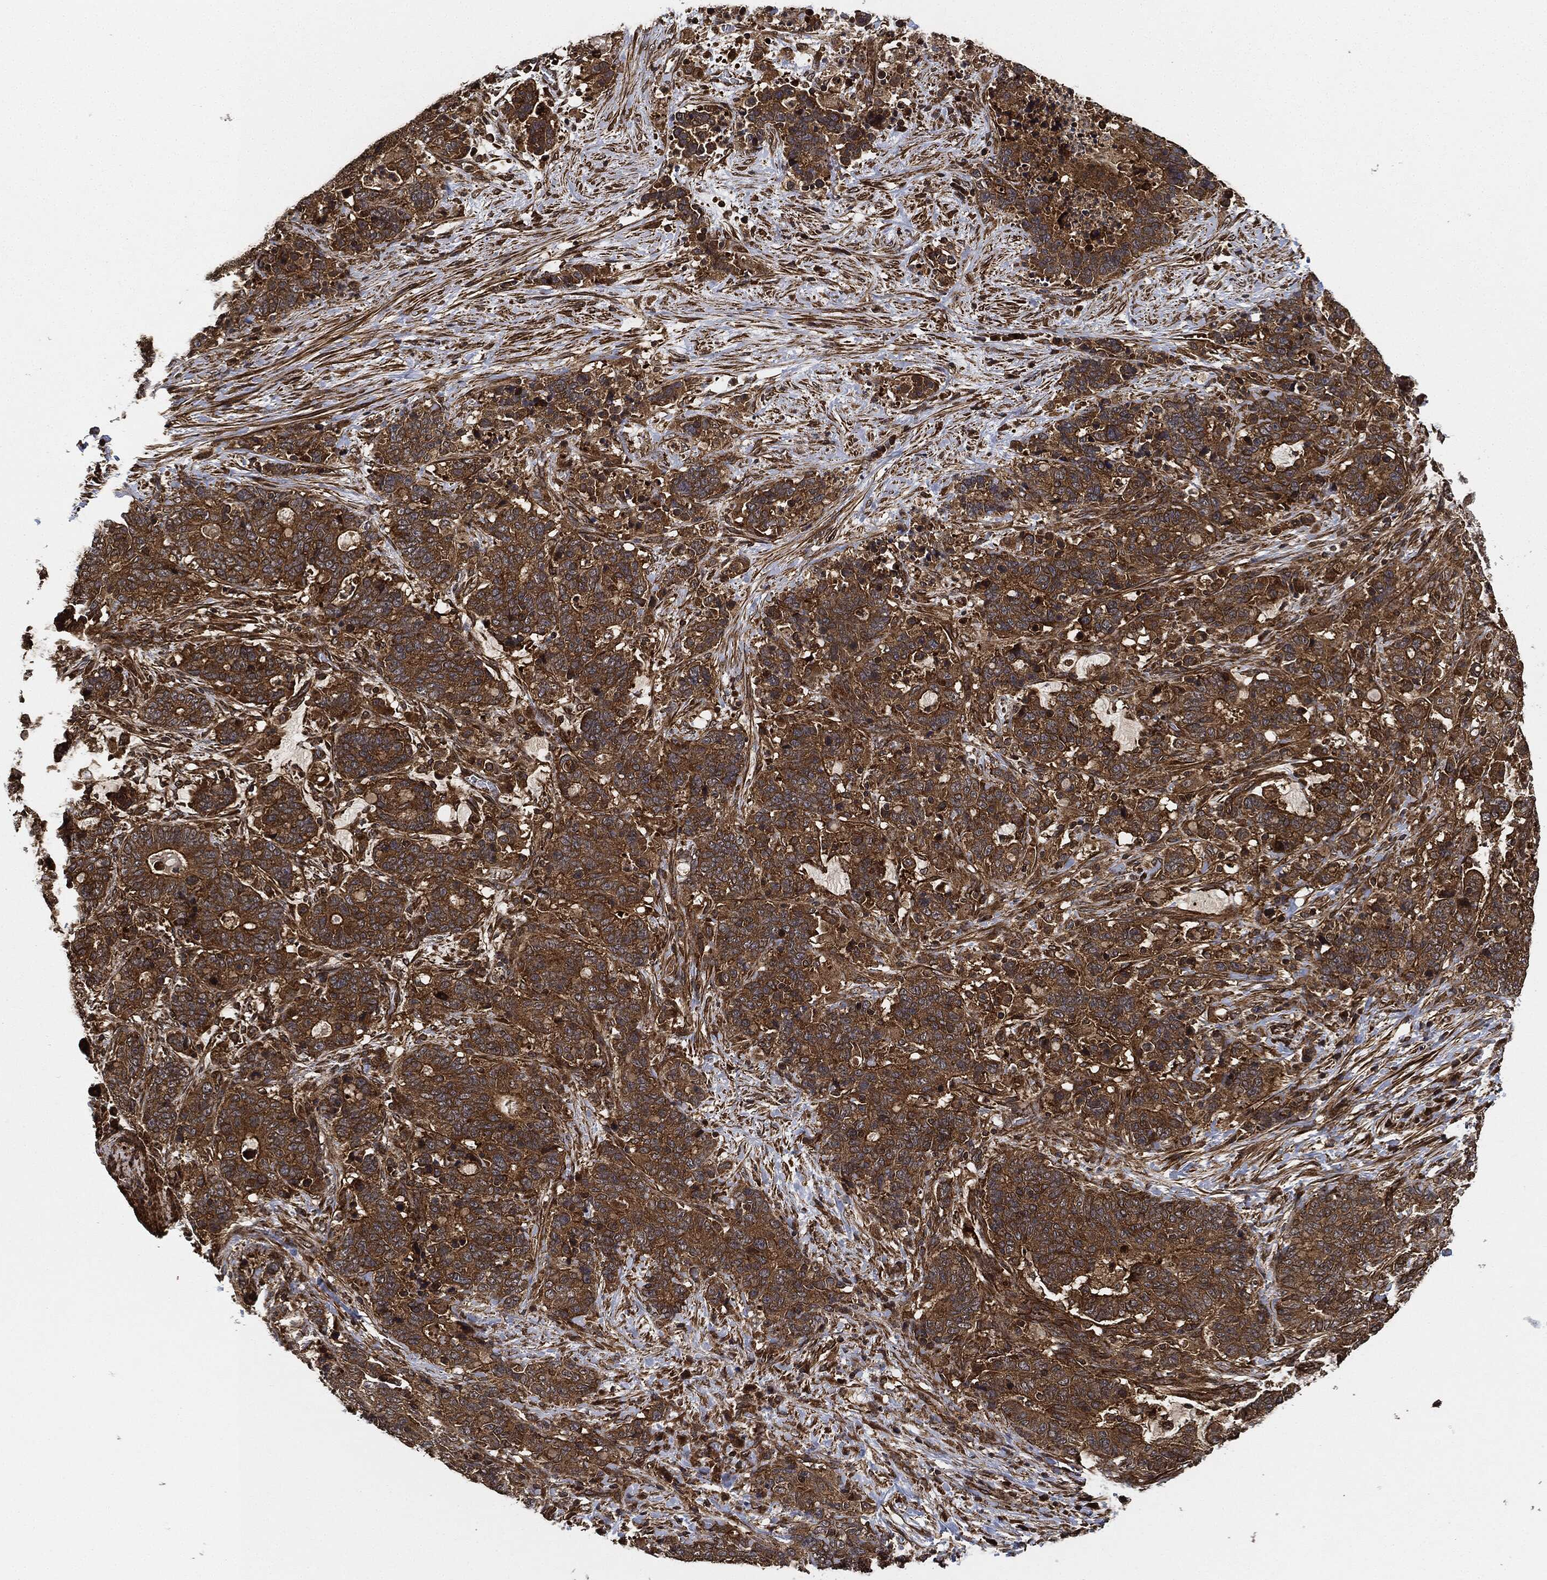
{"staining": {"intensity": "strong", "quantity": ">75%", "location": "cytoplasmic/membranous"}, "tissue": "stomach cancer", "cell_type": "Tumor cells", "image_type": "cancer", "snomed": [{"axis": "morphology", "description": "Normal tissue, NOS"}, {"axis": "morphology", "description": "Adenocarcinoma, NOS"}, {"axis": "topography", "description": "Stomach"}], "caption": "Immunohistochemical staining of stomach cancer reveals high levels of strong cytoplasmic/membranous staining in approximately >75% of tumor cells.", "gene": "CEP290", "patient": {"sex": "female", "age": 64}}